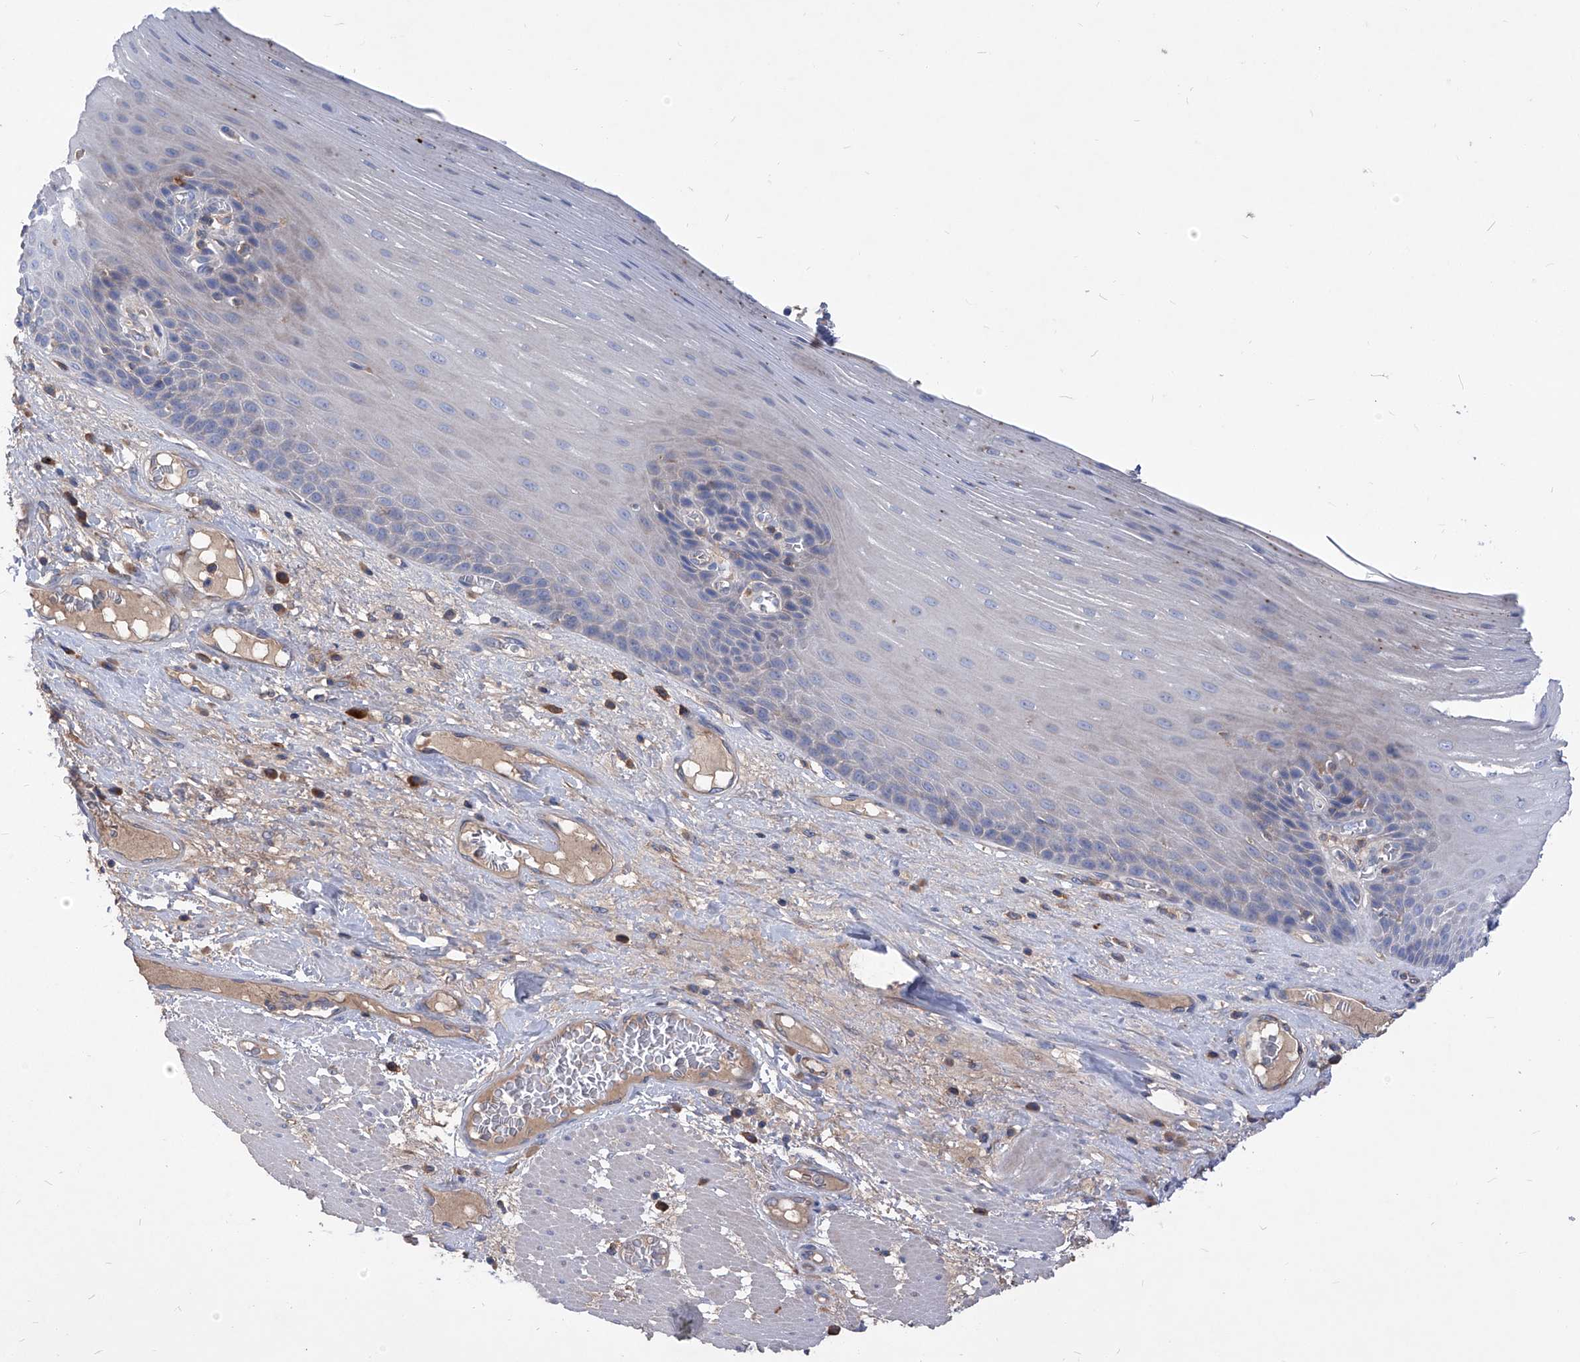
{"staining": {"intensity": "weak", "quantity": "<25%", "location": "cytoplasmic/membranous"}, "tissue": "esophagus", "cell_type": "Squamous epithelial cells", "image_type": "normal", "snomed": [{"axis": "morphology", "description": "Normal tissue, NOS"}, {"axis": "topography", "description": "Esophagus"}], "caption": "DAB (3,3'-diaminobenzidine) immunohistochemical staining of unremarkable human esophagus shows no significant positivity in squamous epithelial cells.", "gene": "EPHA8", "patient": {"sex": "male", "age": 62}}